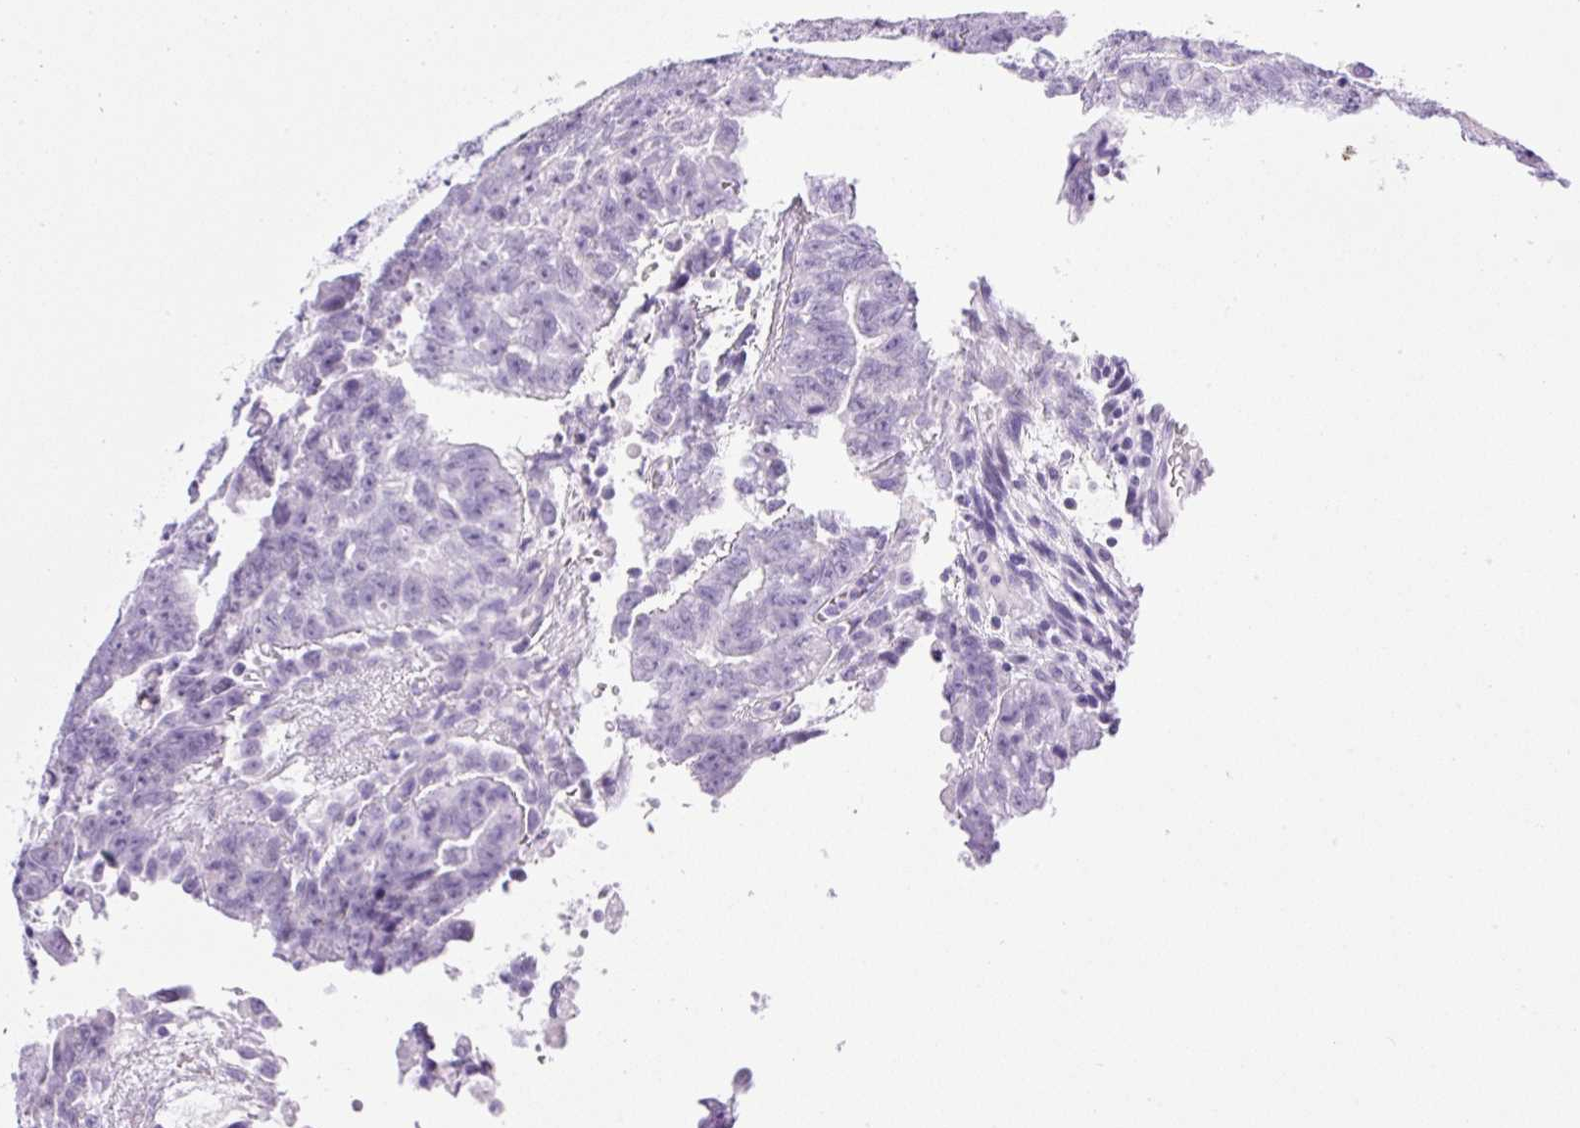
{"staining": {"intensity": "negative", "quantity": "none", "location": "none"}, "tissue": "testis cancer", "cell_type": "Tumor cells", "image_type": "cancer", "snomed": [{"axis": "morphology", "description": "Carcinoma, Embryonal, NOS"}, {"axis": "topography", "description": "Testis"}], "caption": "Immunohistochemistry (IHC) of testis cancer shows no expression in tumor cells.", "gene": "SPRR4", "patient": {"sex": "male", "age": 24}}